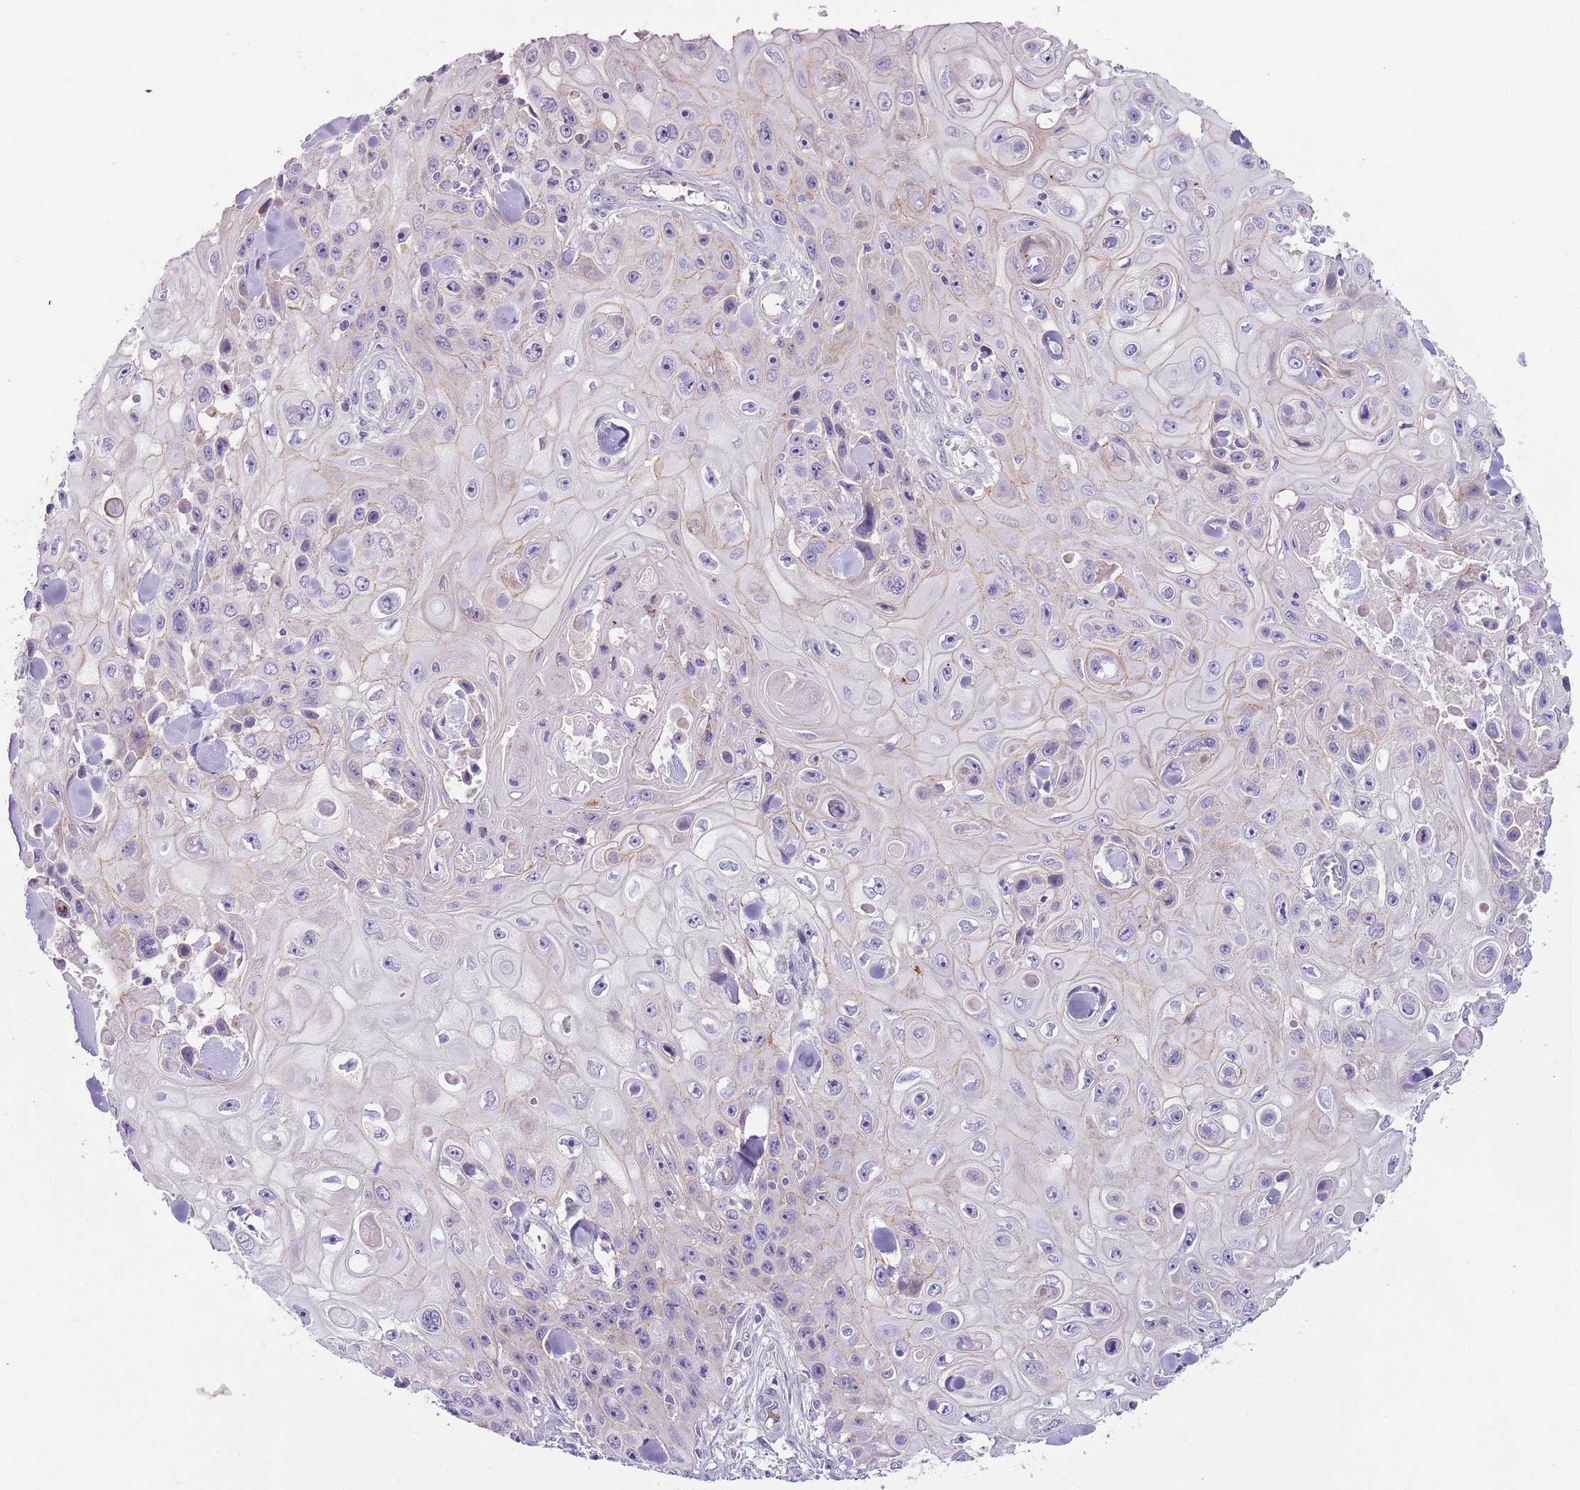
{"staining": {"intensity": "negative", "quantity": "none", "location": "none"}, "tissue": "skin cancer", "cell_type": "Tumor cells", "image_type": "cancer", "snomed": [{"axis": "morphology", "description": "Squamous cell carcinoma, NOS"}, {"axis": "topography", "description": "Skin"}], "caption": "The histopathology image reveals no significant positivity in tumor cells of skin cancer (squamous cell carcinoma).", "gene": "C2CD3", "patient": {"sex": "male", "age": 82}}